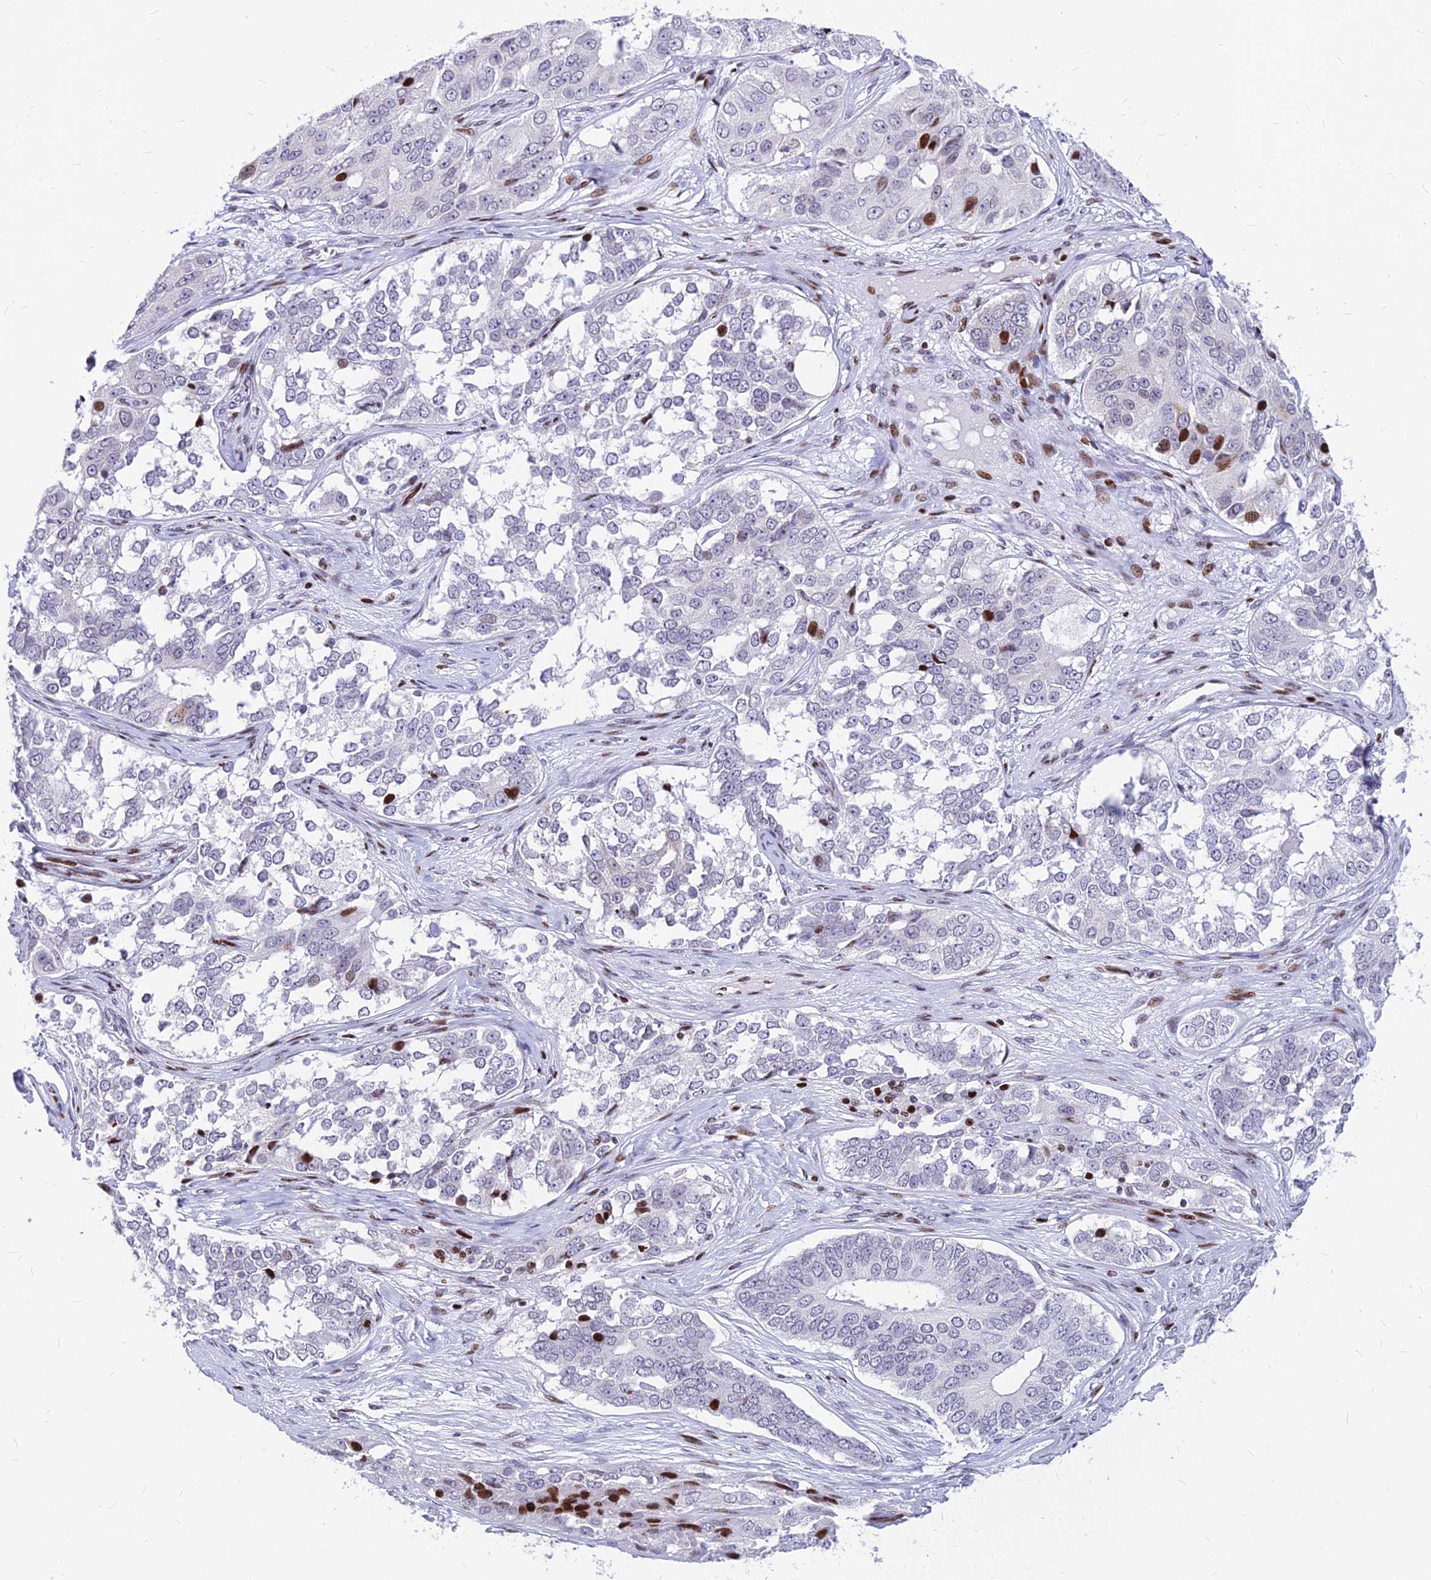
{"staining": {"intensity": "negative", "quantity": "none", "location": "none"}, "tissue": "ovarian cancer", "cell_type": "Tumor cells", "image_type": "cancer", "snomed": [{"axis": "morphology", "description": "Carcinoma, endometroid"}, {"axis": "topography", "description": "Ovary"}], "caption": "The photomicrograph displays no significant positivity in tumor cells of ovarian cancer.", "gene": "PRPS1", "patient": {"sex": "female", "age": 51}}